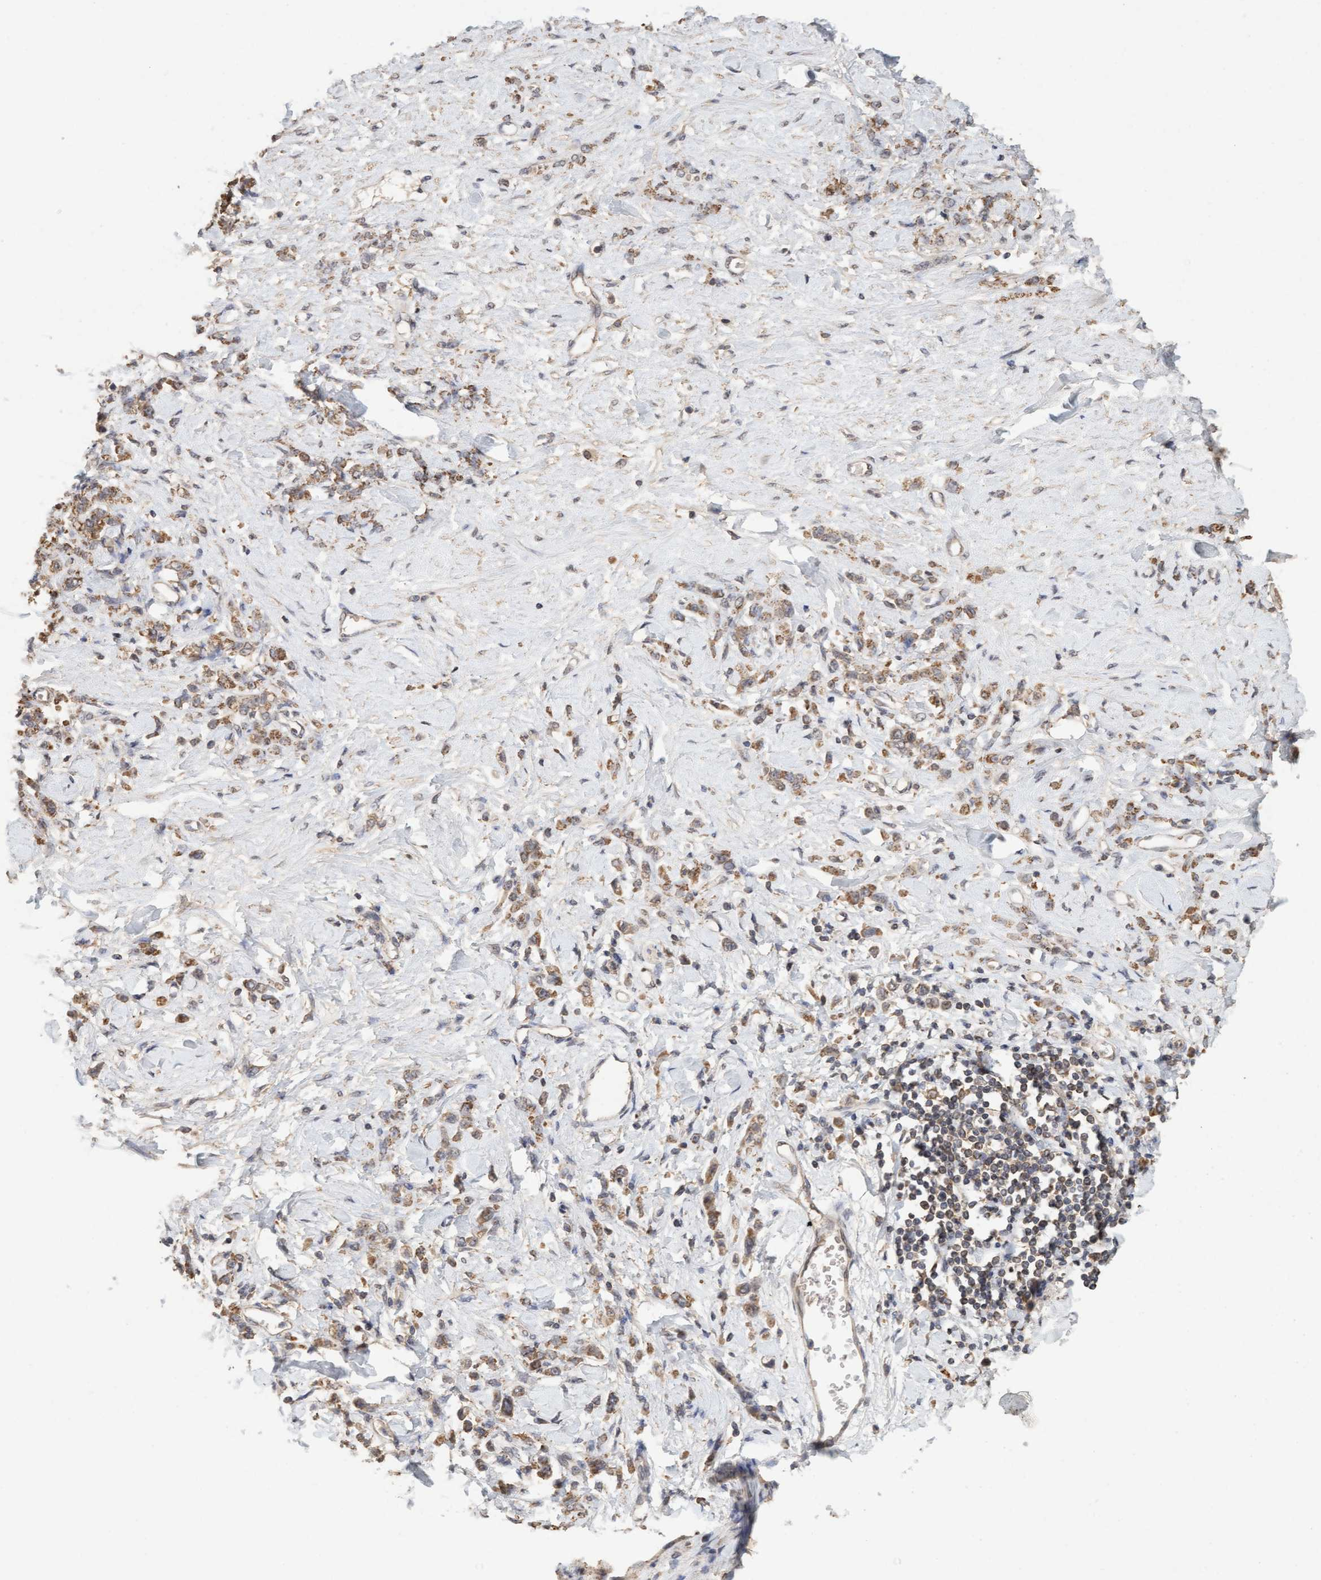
{"staining": {"intensity": "moderate", "quantity": ">75%", "location": "cytoplasmic/membranous"}, "tissue": "stomach cancer", "cell_type": "Tumor cells", "image_type": "cancer", "snomed": [{"axis": "morphology", "description": "Normal tissue, NOS"}, {"axis": "morphology", "description": "Adenocarcinoma, NOS"}, {"axis": "topography", "description": "Stomach"}], "caption": "The immunohistochemical stain shows moderate cytoplasmic/membranous expression in tumor cells of stomach cancer tissue. (Stains: DAB in brown, nuclei in blue, Microscopy: brightfield microscopy at high magnification).", "gene": "VSIG8", "patient": {"sex": "male", "age": 82}}